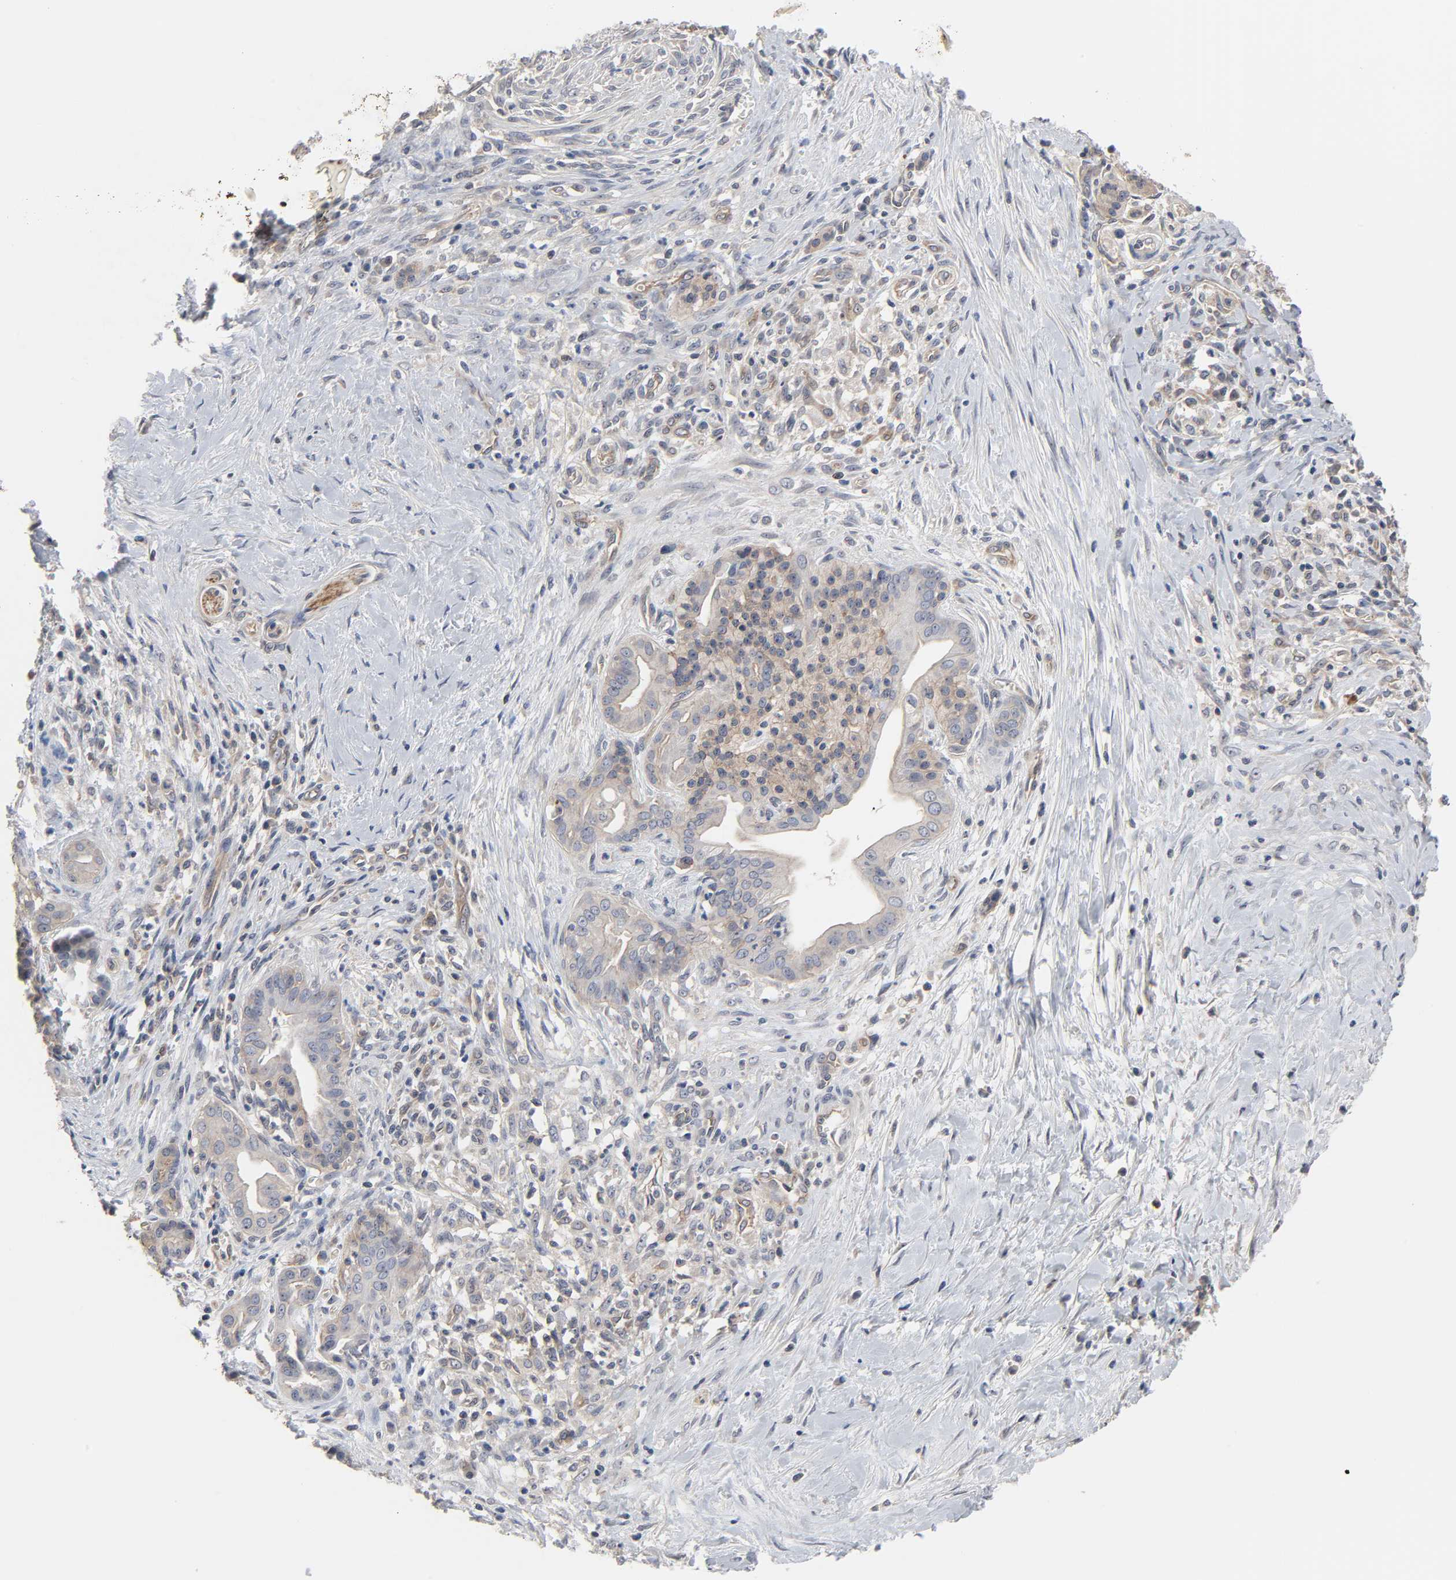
{"staining": {"intensity": "weak", "quantity": "25%-75%", "location": "cytoplasmic/membranous"}, "tissue": "pancreatic cancer", "cell_type": "Tumor cells", "image_type": "cancer", "snomed": [{"axis": "morphology", "description": "Adenocarcinoma, NOS"}, {"axis": "topography", "description": "Pancreas"}], "caption": "The image displays immunohistochemical staining of adenocarcinoma (pancreatic). There is weak cytoplasmic/membranous staining is identified in approximately 25%-75% of tumor cells.", "gene": "DDX10", "patient": {"sex": "male", "age": 59}}